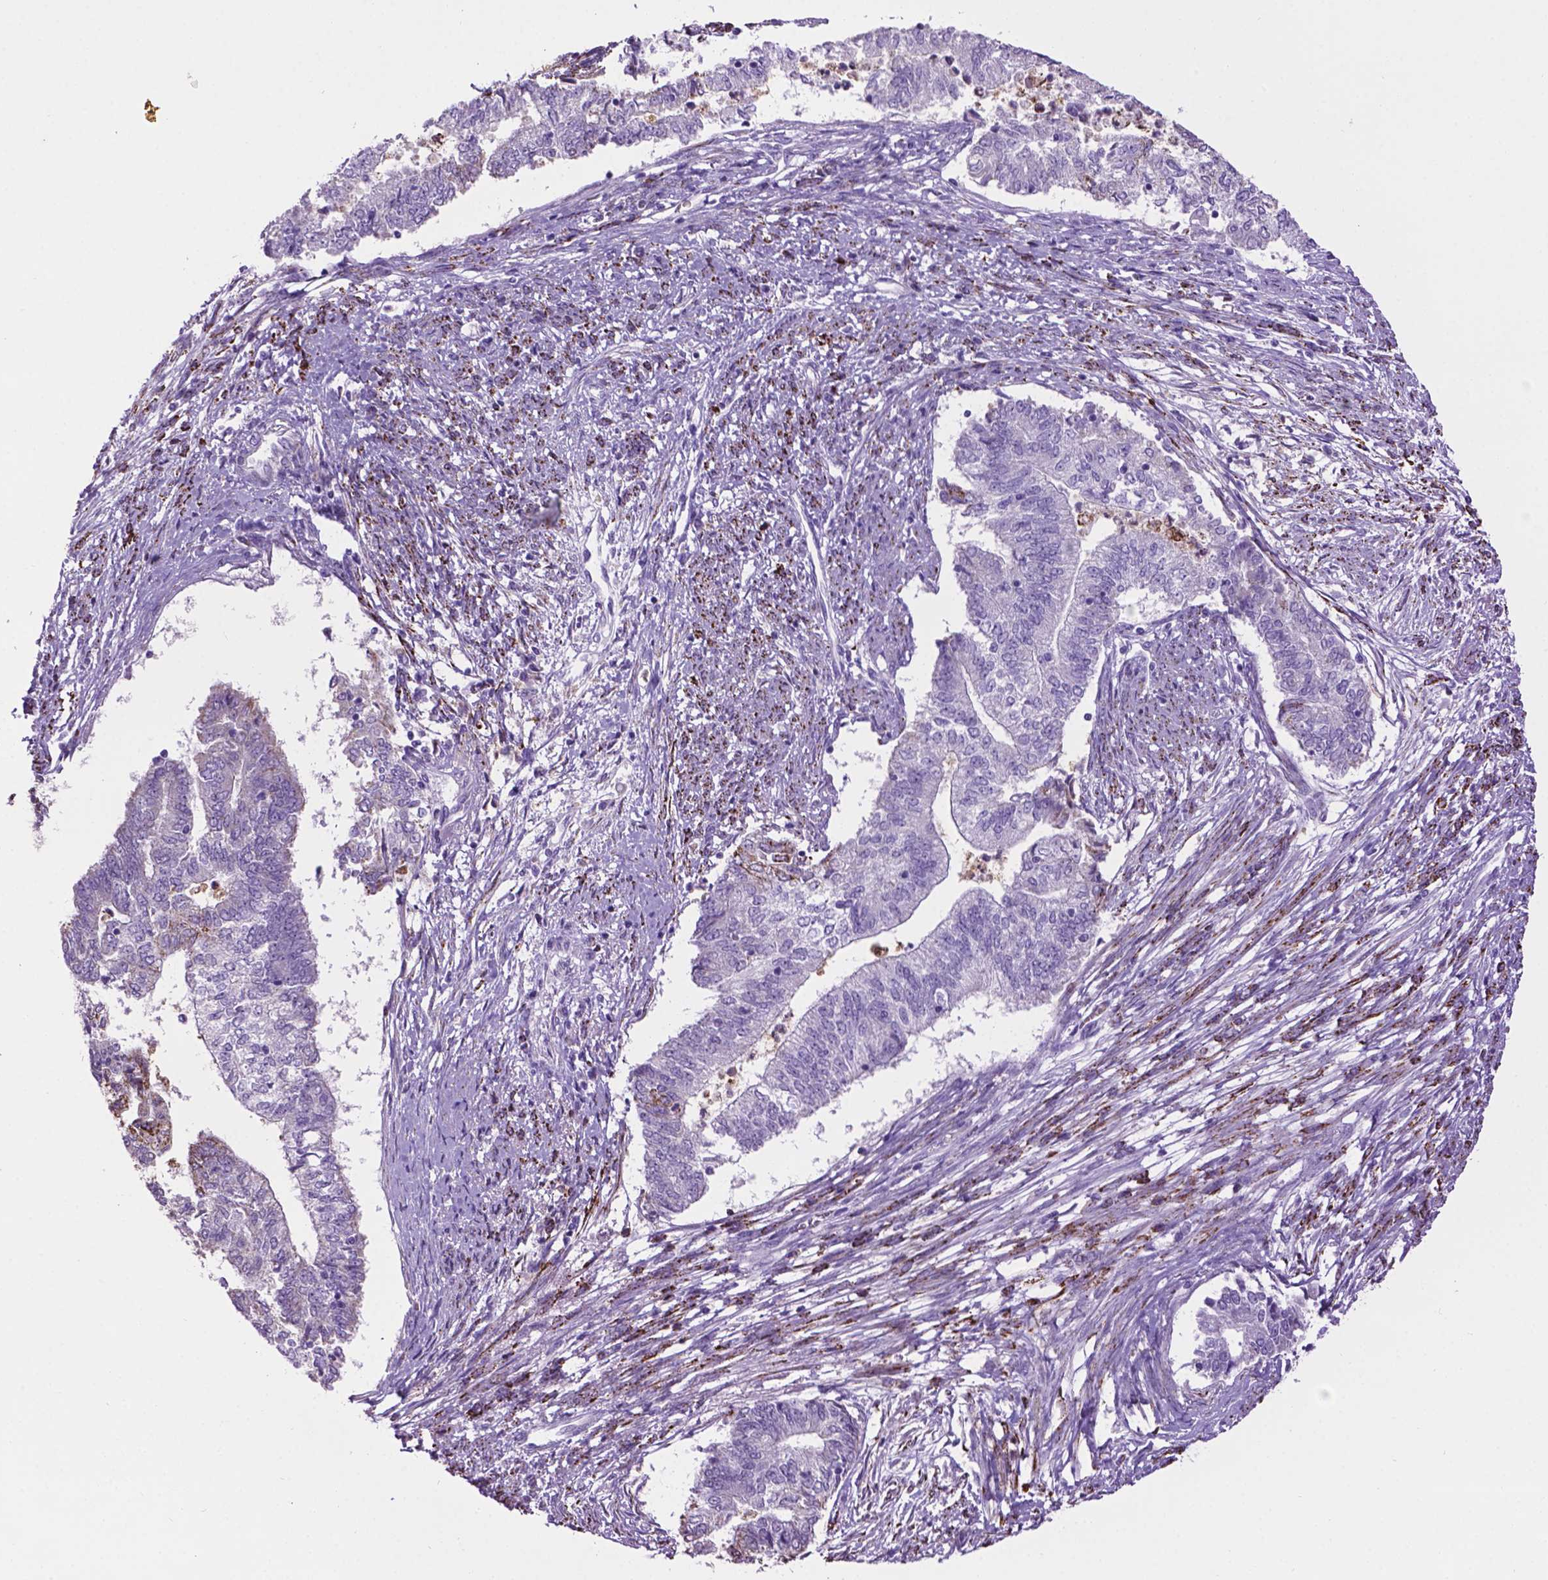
{"staining": {"intensity": "negative", "quantity": "none", "location": "none"}, "tissue": "endometrial cancer", "cell_type": "Tumor cells", "image_type": "cancer", "snomed": [{"axis": "morphology", "description": "Adenocarcinoma, NOS"}, {"axis": "topography", "description": "Endometrium"}], "caption": "High magnification brightfield microscopy of endometrial adenocarcinoma stained with DAB (brown) and counterstained with hematoxylin (blue): tumor cells show no significant positivity.", "gene": "TMEM132E", "patient": {"sex": "female", "age": 65}}